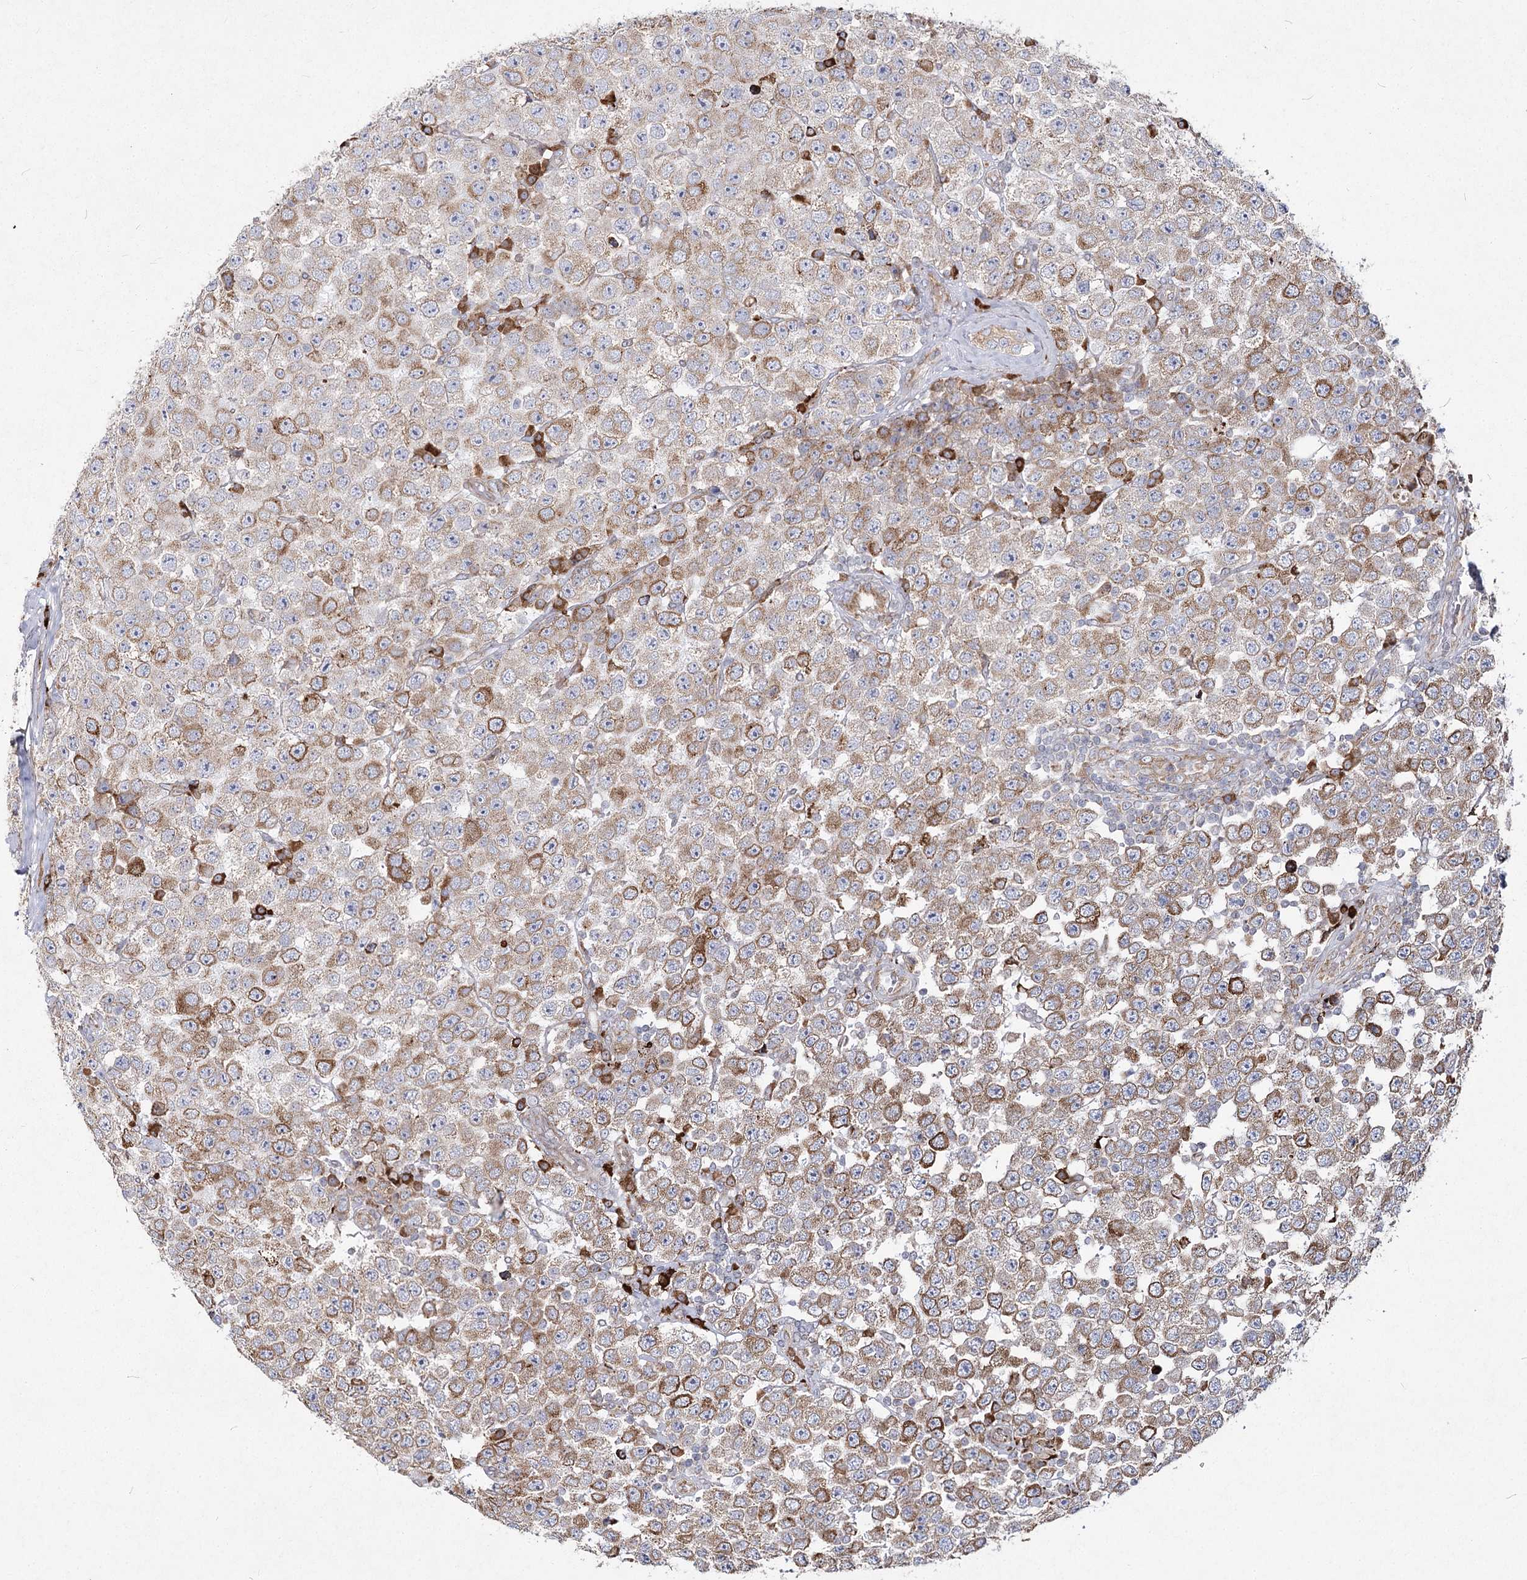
{"staining": {"intensity": "moderate", "quantity": ">75%", "location": "cytoplasmic/membranous"}, "tissue": "testis cancer", "cell_type": "Tumor cells", "image_type": "cancer", "snomed": [{"axis": "morphology", "description": "Seminoma, NOS"}, {"axis": "topography", "description": "Testis"}], "caption": "A brown stain shows moderate cytoplasmic/membranous staining of a protein in seminoma (testis) tumor cells. (DAB (3,3'-diaminobenzidine) IHC, brown staining for protein, blue staining for nuclei).", "gene": "NHLRC2", "patient": {"sex": "male", "age": 28}}